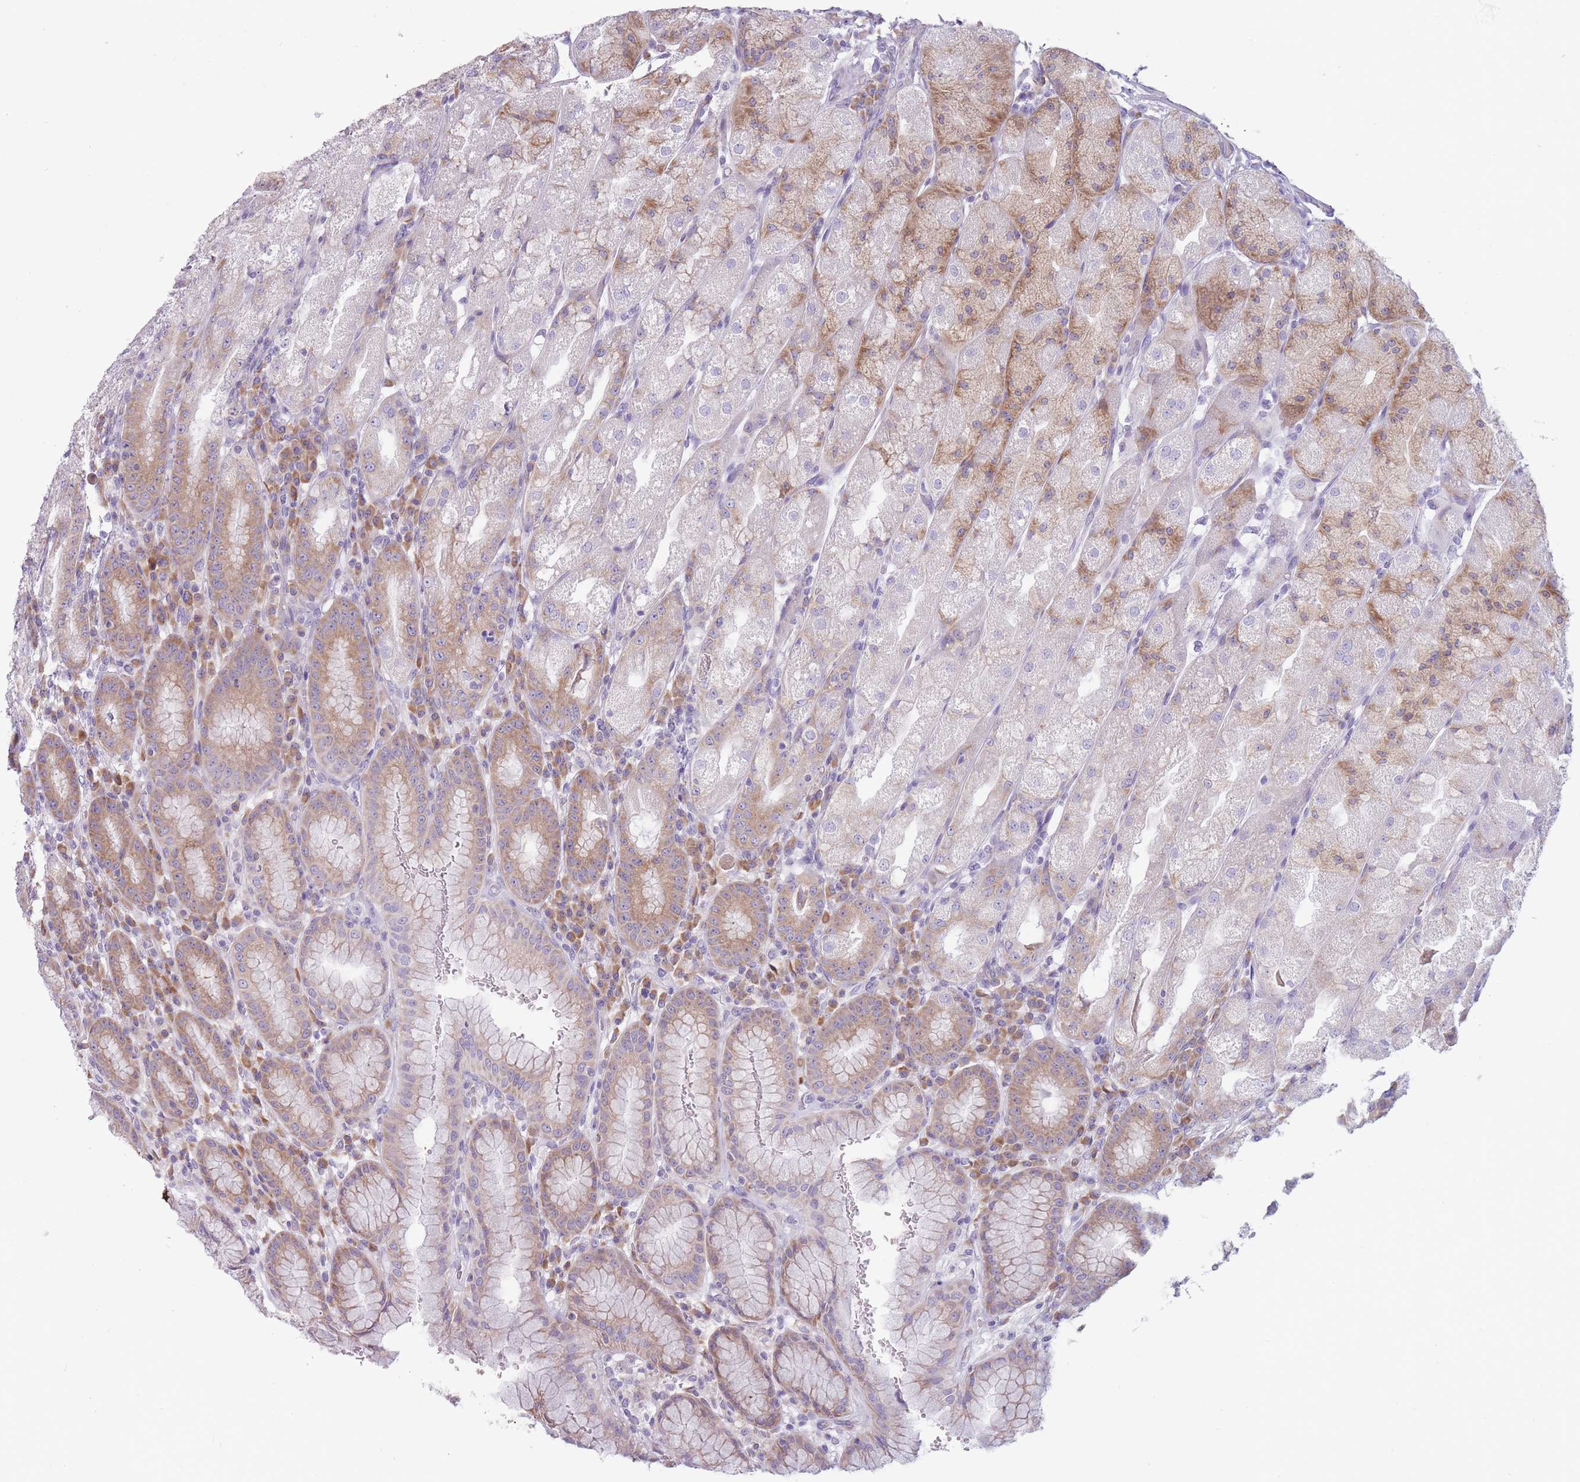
{"staining": {"intensity": "moderate", "quantity": "25%-75%", "location": "cytoplasmic/membranous"}, "tissue": "stomach", "cell_type": "Glandular cells", "image_type": "normal", "snomed": [{"axis": "morphology", "description": "Normal tissue, NOS"}, {"axis": "topography", "description": "Stomach, upper"}], "caption": "Immunohistochemistry (IHC) of normal human stomach exhibits medium levels of moderate cytoplasmic/membranous positivity in about 25%-75% of glandular cells. Using DAB (3,3'-diaminobenzidine) (brown) and hematoxylin (blue) stains, captured at high magnification using brightfield microscopy.", "gene": "RPL18", "patient": {"sex": "male", "age": 52}}